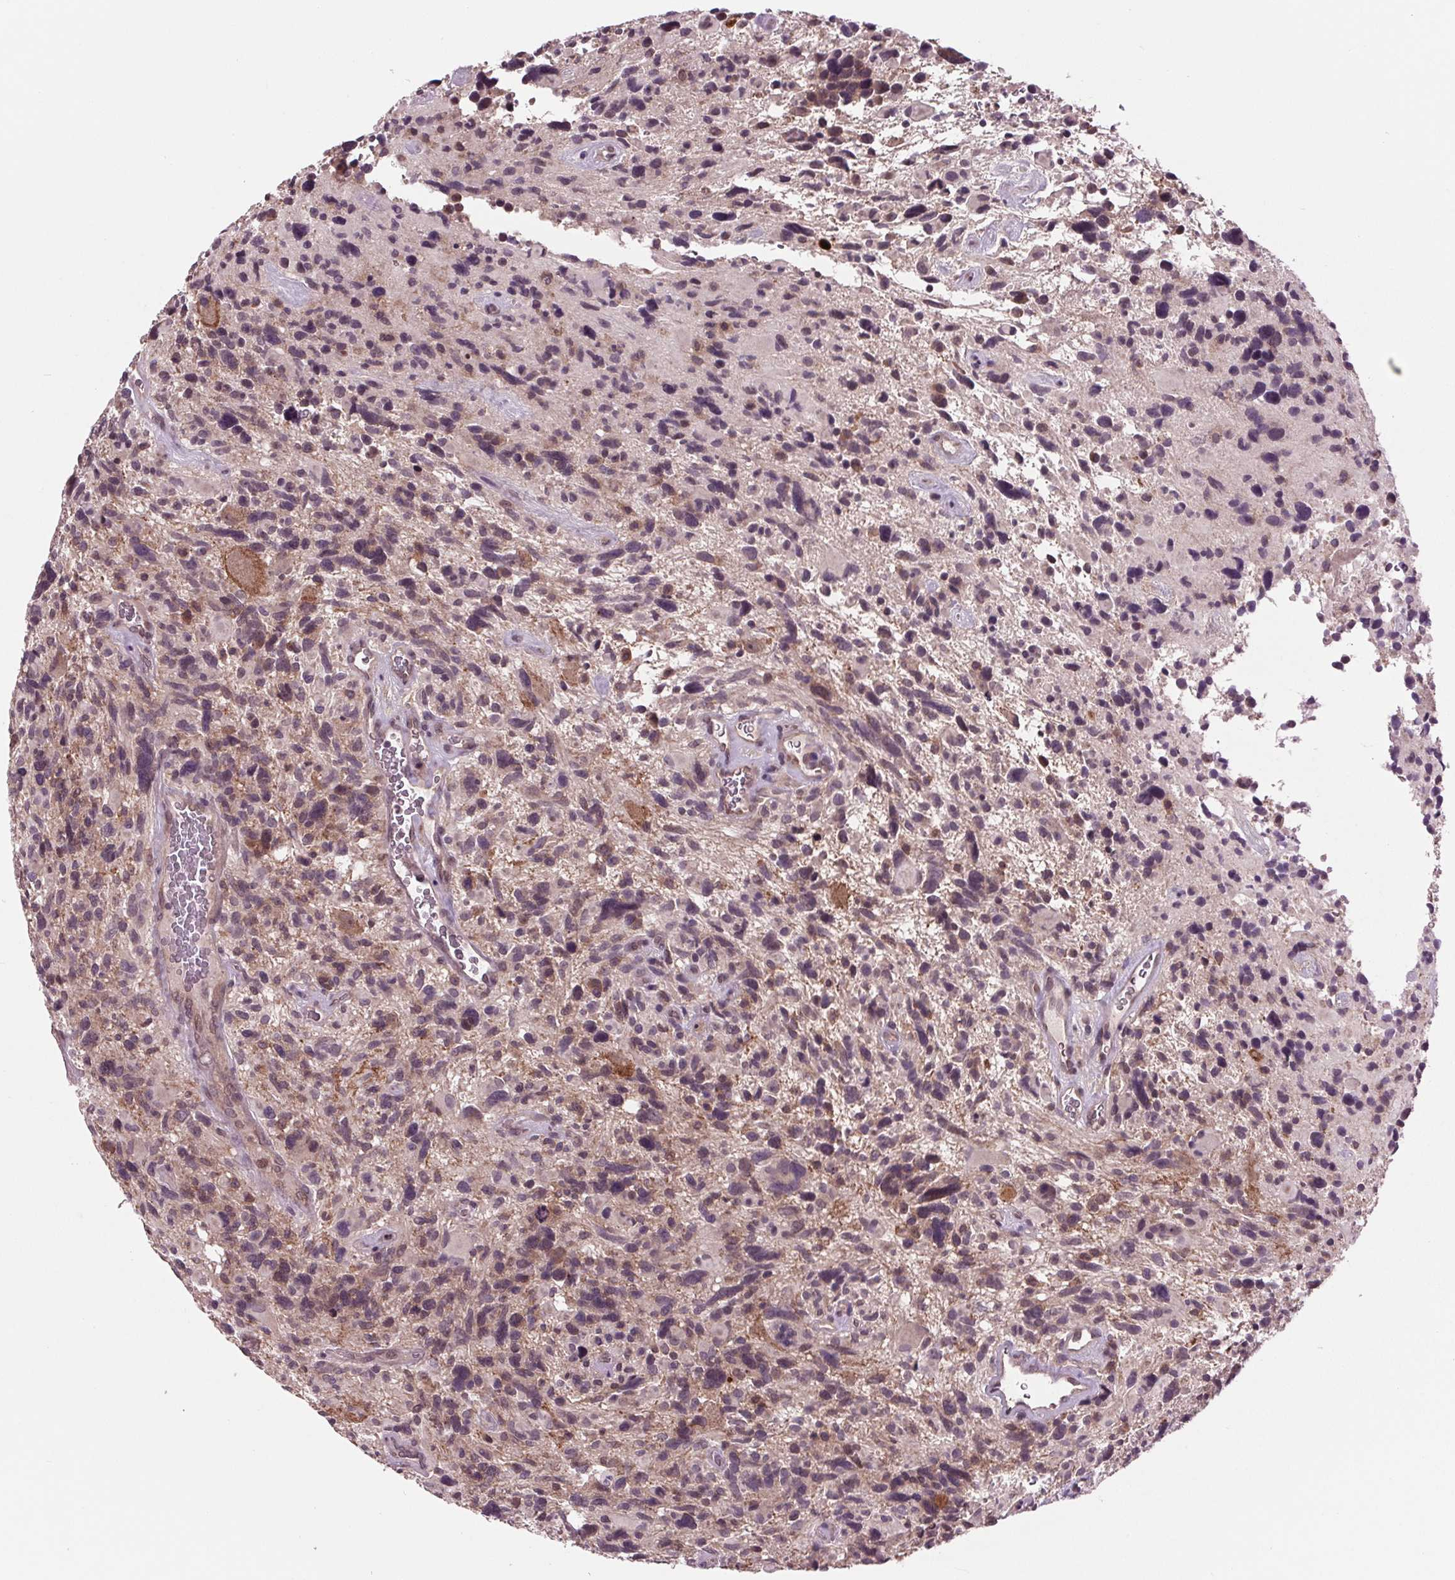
{"staining": {"intensity": "weak", "quantity": "<25%", "location": "cytoplasmic/membranous,nuclear"}, "tissue": "glioma", "cell_type": "Tumor cells", "image_type": "cancer", "snomed": [{"axis": "morphology", "description": "Glioma, malignant, High grade"}, {"axis": "topography", "description": "Brain"}], "caption": "Tumor cells are negative for brown protein staining in malignant glioma (high-grade).", "gene": "MAPK8", "patient": {"sex": "male", "age": 49}}